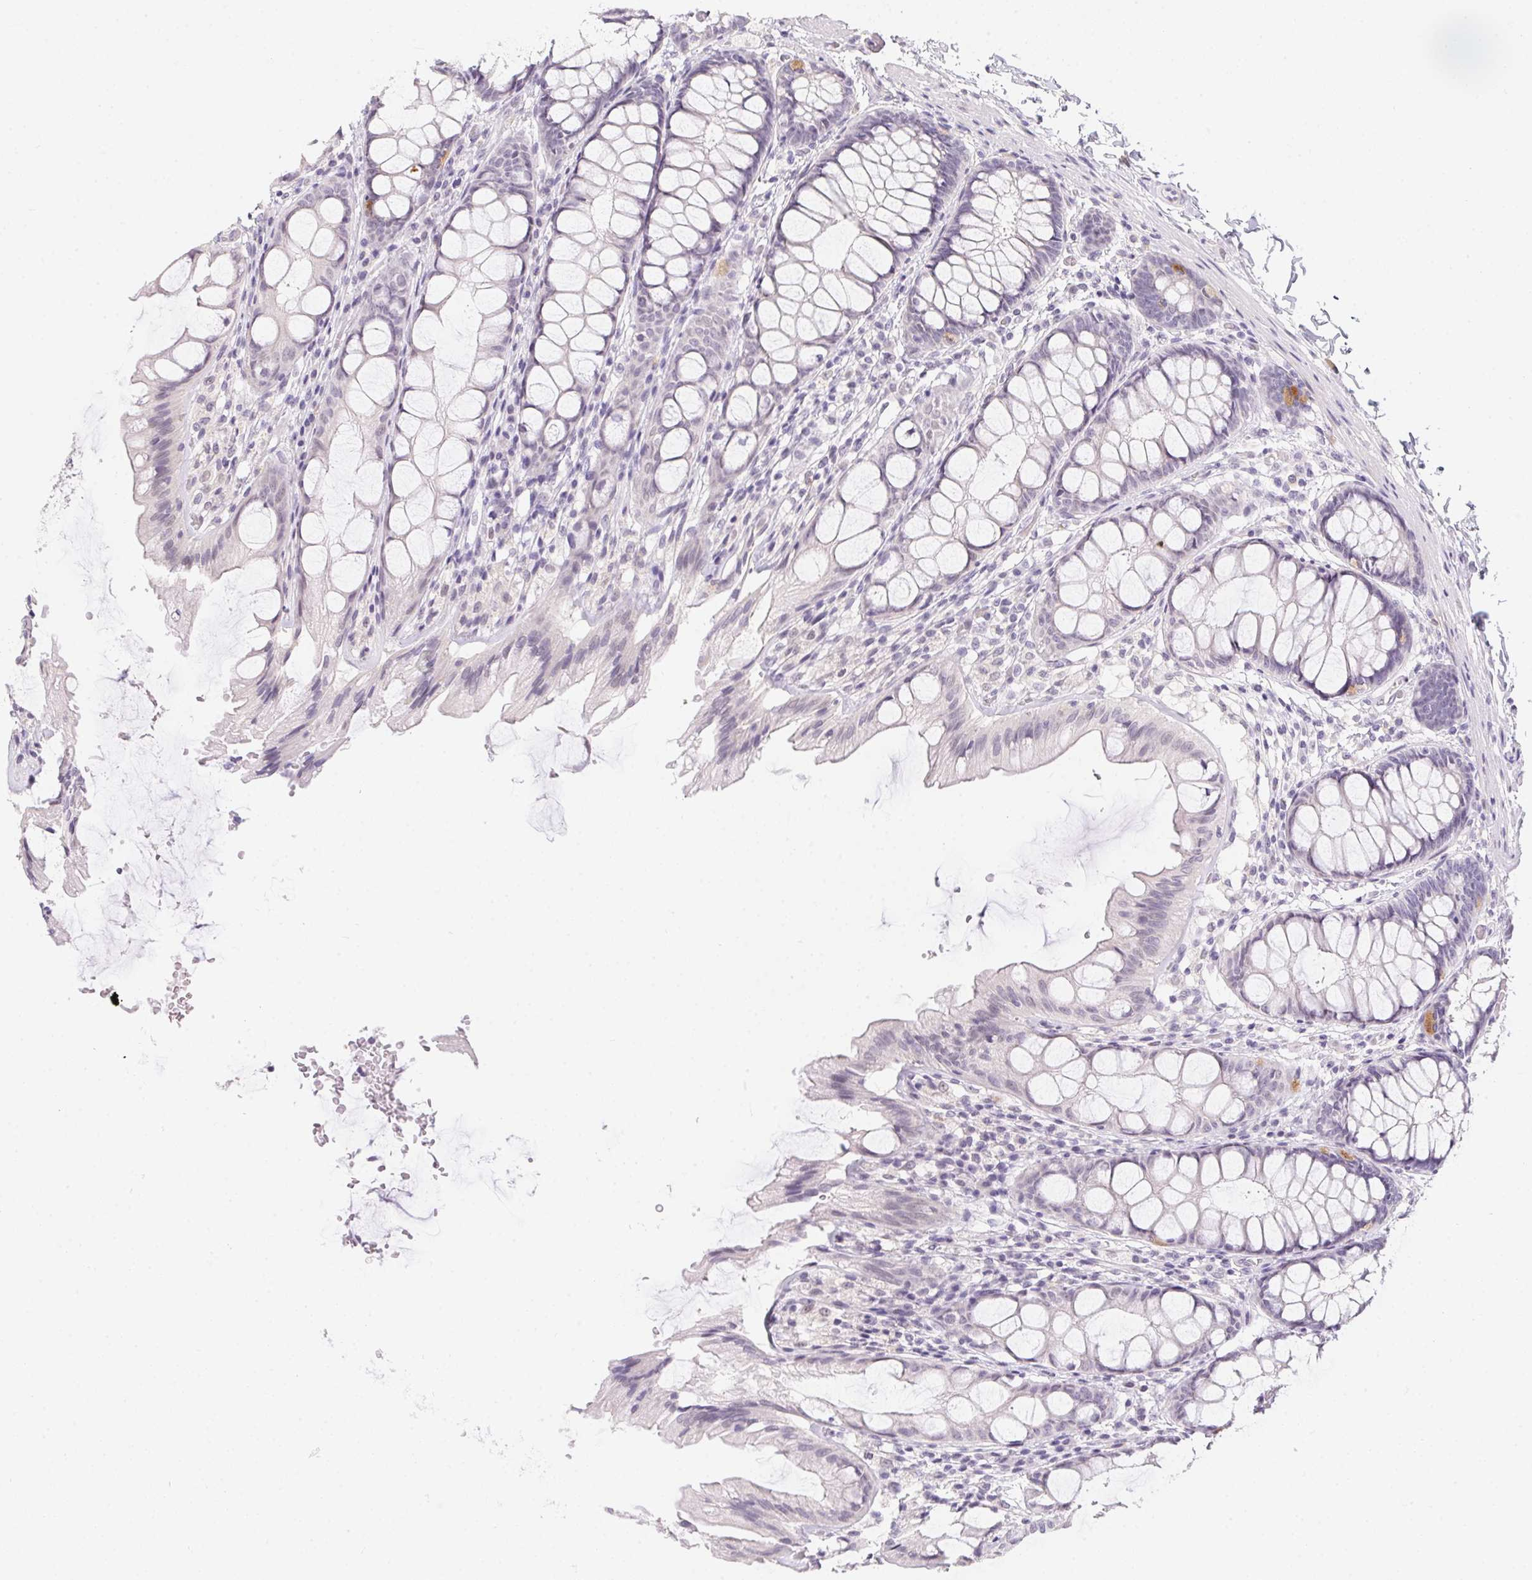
{"staining": {"intensity": "negative", "quantity": "none", "location": "none"}, "tissue": "colon", "cell_type": "Endothelial cells", "image_type": "normal", "snomed": [{"axis": "morphology", "description": "Normal tissue, NOS"}, {"axis": "topography", "description": "Colon"}], "caption": "Endothelial cells are negative for brown protein staining in benign colon. The staining is performed using DAB (3,3'-diaminobenzidine) brown chromogen with nuclei counter-stained in using hematoxylin.", "gene": "MORC1", "patient": {"sex": "male", "age": 47}}